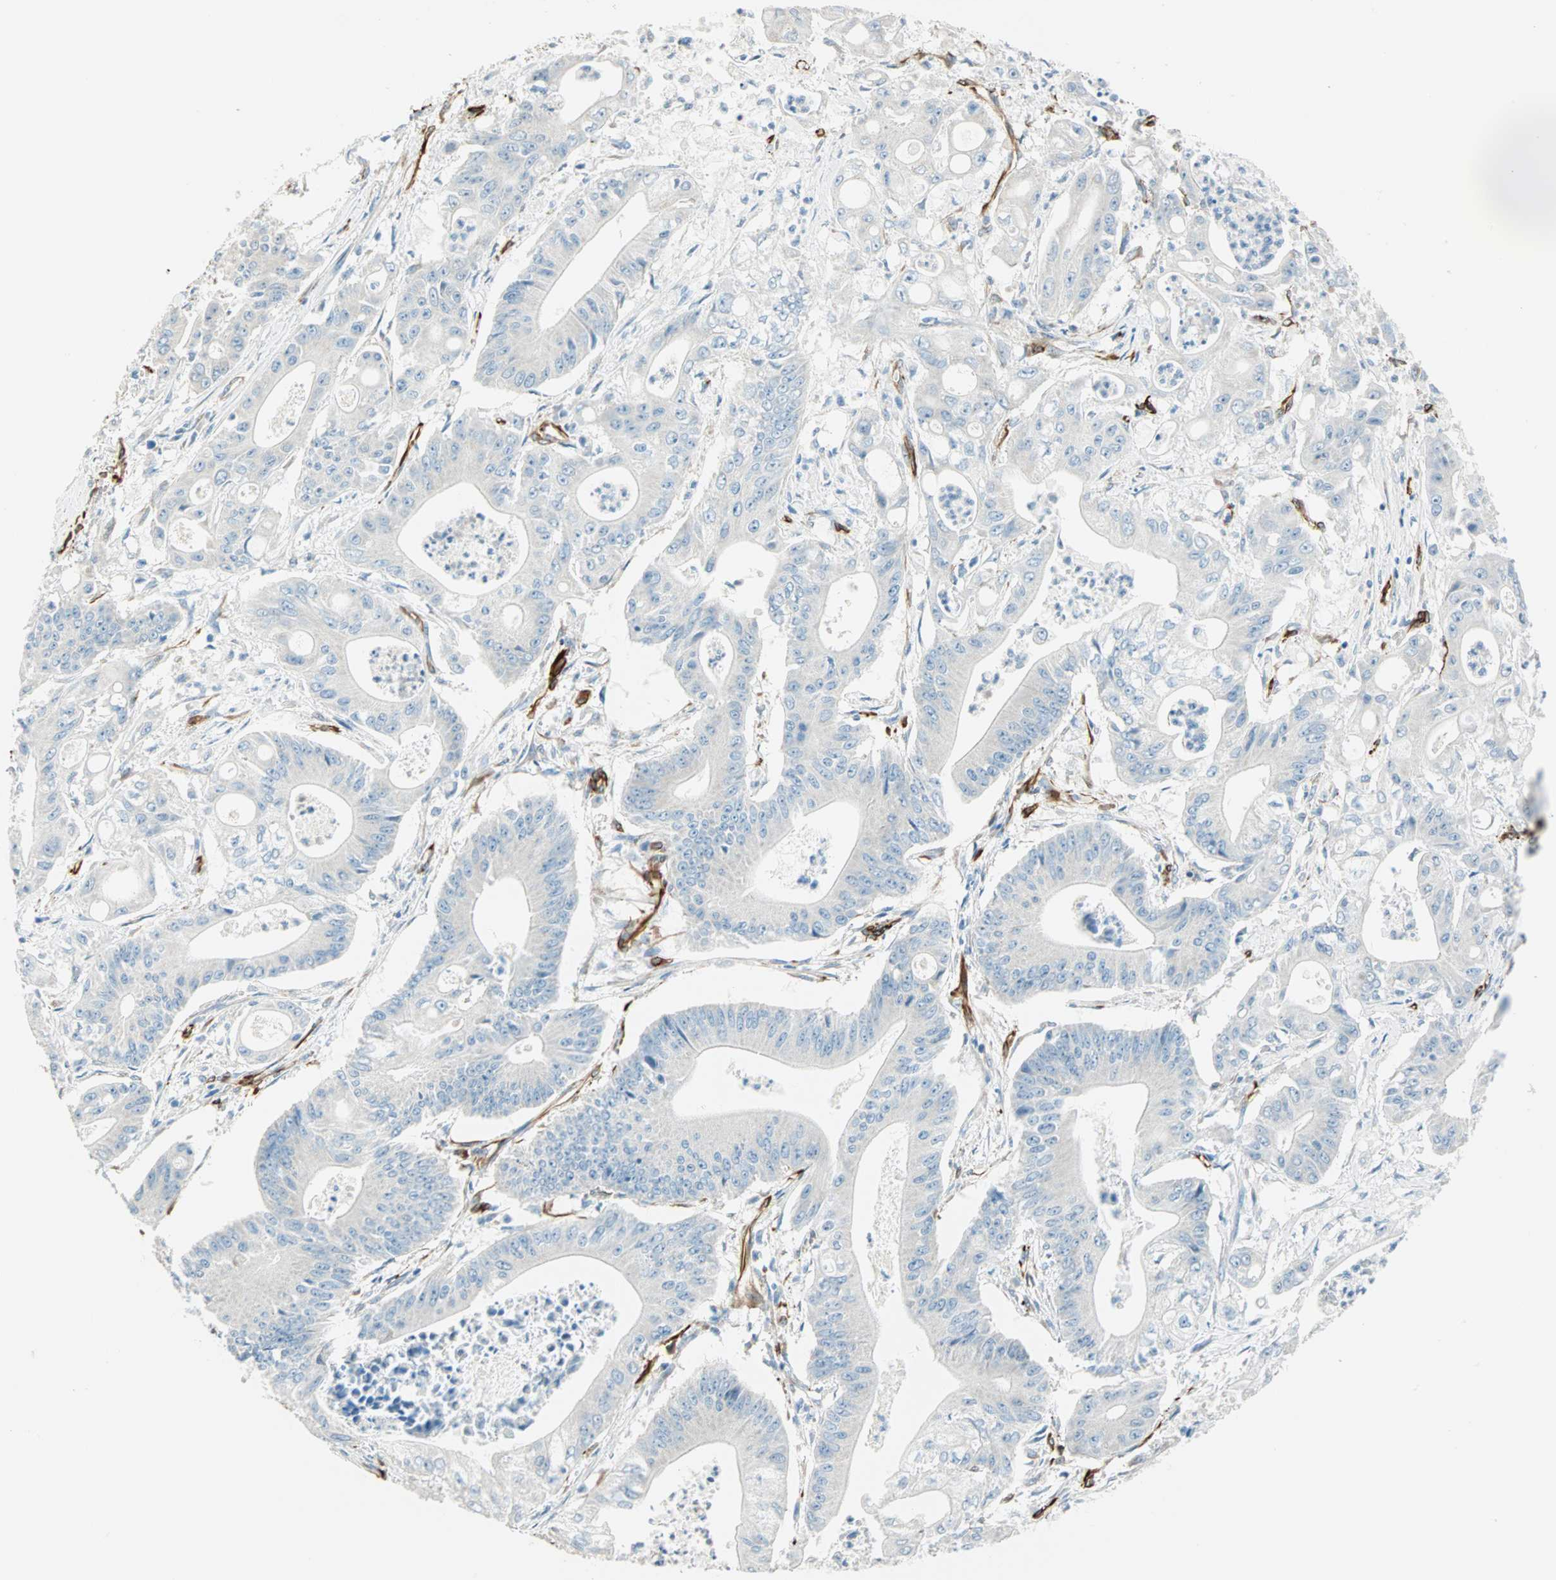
{"staining": {"intensity": "negative", "quantity": "none", "location": "none"}, "tissue": "pancreatic cancer", "cell_type": "Tumor cells", "image_type": "cancer", "snomed": [{"axis": "morphology", "description": "Normal tissue, NOS"}, {"axis": "topography", "description": "Lymph node"}], "caption": "Pancreatic cancer was stained to show a protein in brown. There is no significant expression in tumor cells.", "gene": "NES", "patient": {"sex": "male", "age": 62}}